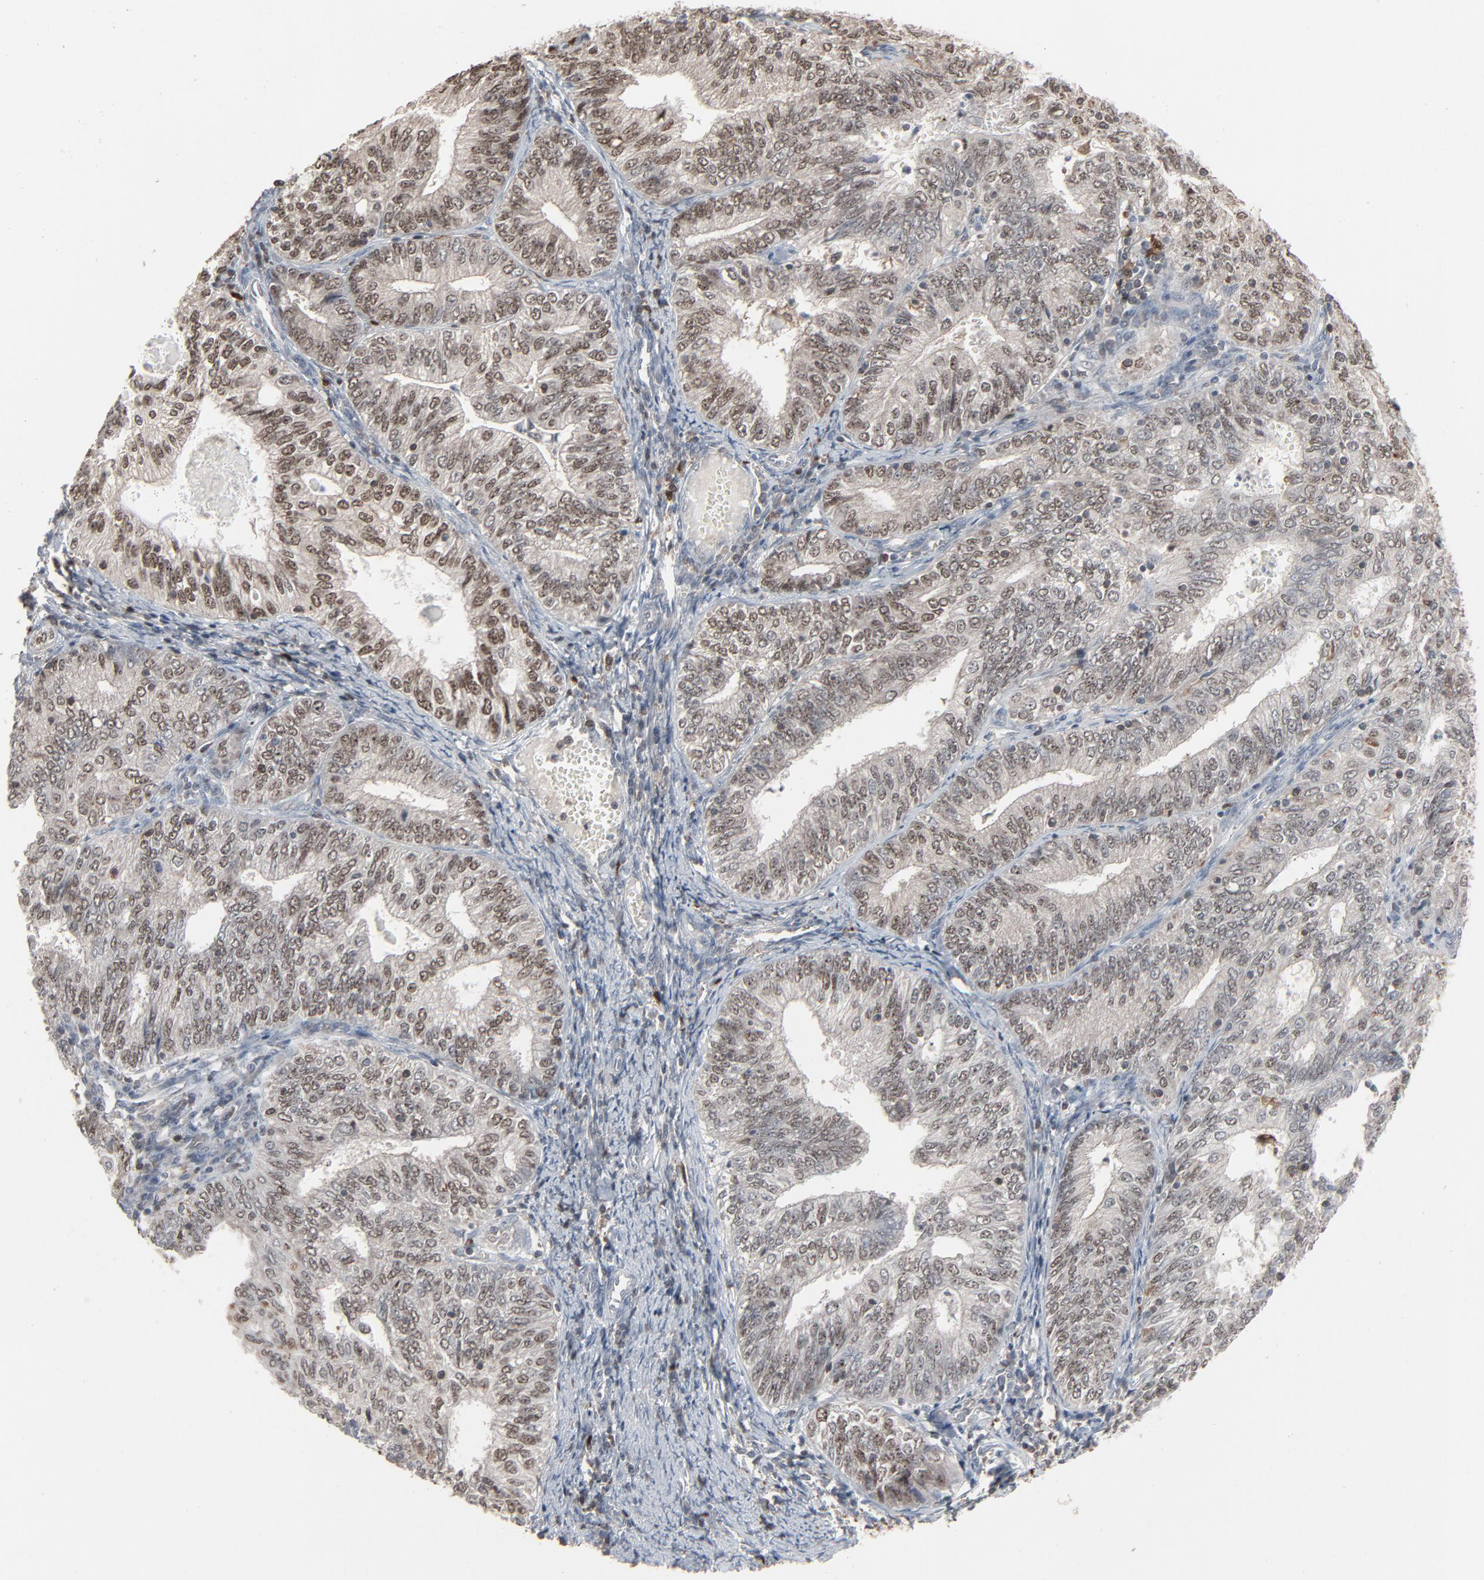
{"staining": {"intensity": "moderate", "quantity": ">75%", "location": "nuclear"}, "tissue": "endometrial cancer", "cell_type": "Tumor cells", "image_type": "cancer", "snomed": [{"axis": "morphology", "description": "Adenocarcinoma, NOS"}, {"axis": "topography", "description": "Endometrium"}], "caption": "Adenocarcinoma (endometrial) stained for a protein displays moderate nuclear positivity in tumor cells.", "gene": "DOCK8", "patient": {"sex": "female", "age": 69}}